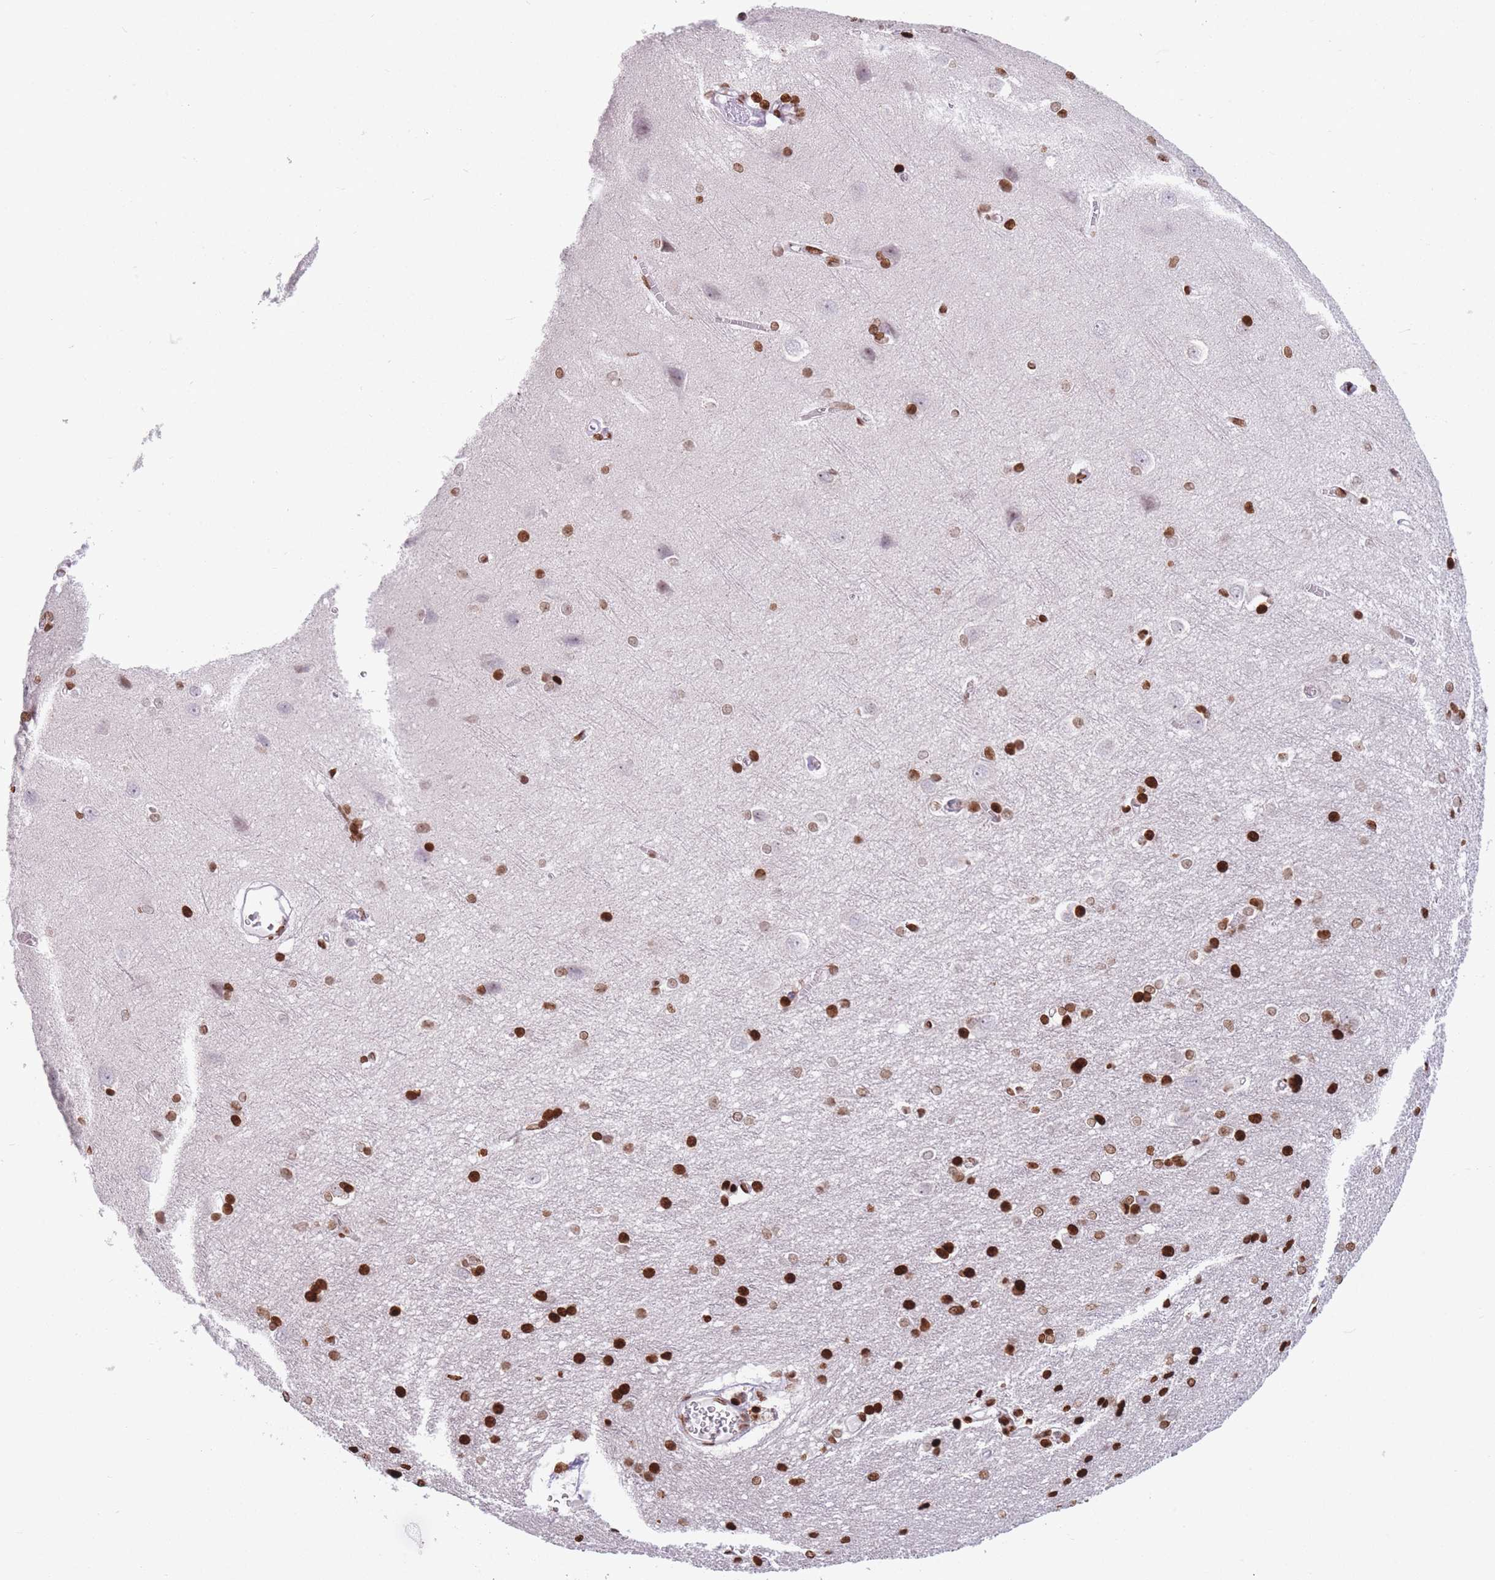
{"staining": {"intensity": "strong", "quantity": ">75%", "location": "nuclear"}, "tissue": "cerebral cortex", "cell_type": "Endothelial cells", "image_type": "normal", "snomed": [{"axis": "morphology", "description": "Normal tissue, NOS"}, {"axis": "topography", "description": "Cerebral cortex"}], "caption": "The image displays immunohistochemical staining of normal cerebral cortex. There is strong nuclear expression is seen in about >75% of endothelial cells.", "gene": "AK9", "patient": {"sex": "male", "age": 37}}